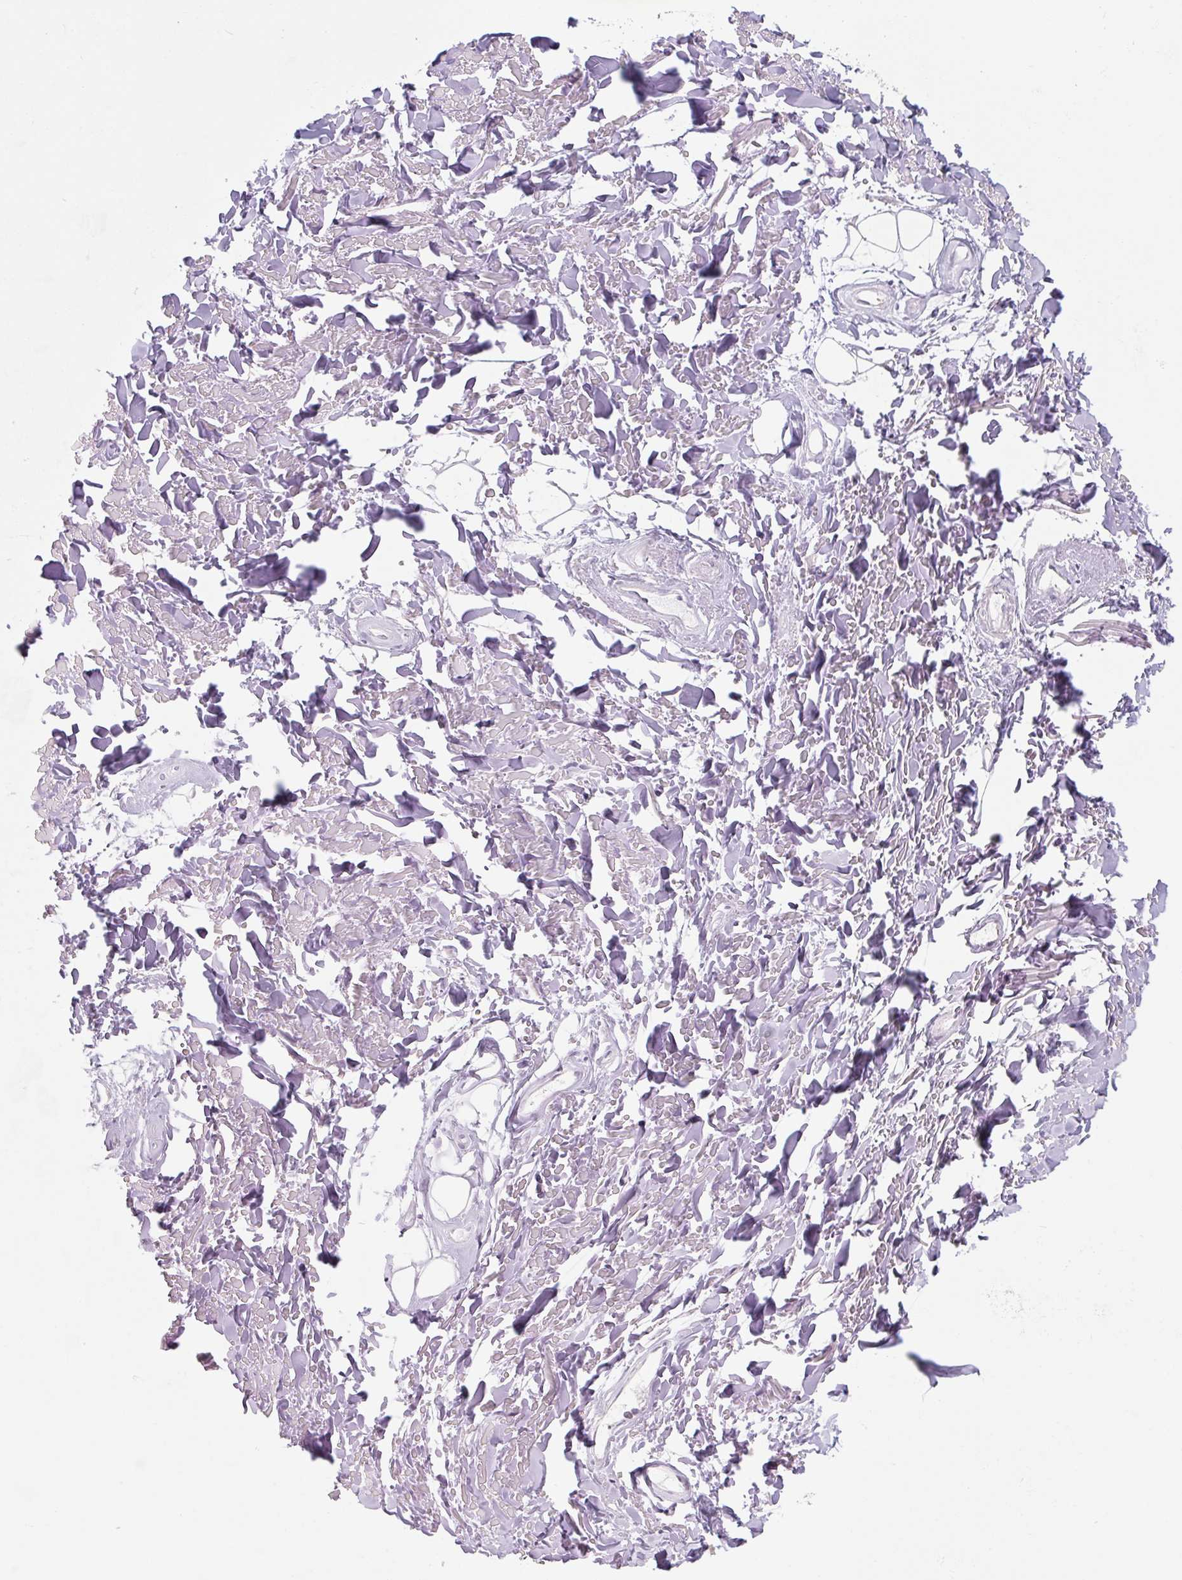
{"staining": {"intensity": "negative", "quantity": "none", "location": "none"}, "tissue": "adipose tissue", "cell_type": "Adipocytes", "image_type": "normal", "snomed": [{"axis": "morphology", "description": "Normal tissue, NOS"}, {"axis": "topography", "description": "Cartilage tissue"}], "caption": "Adipocytes are negative for protein expression in normal human adipose tissue.", "gene": "DHFR2", "patient": {"sex": "male", "age": 57}}